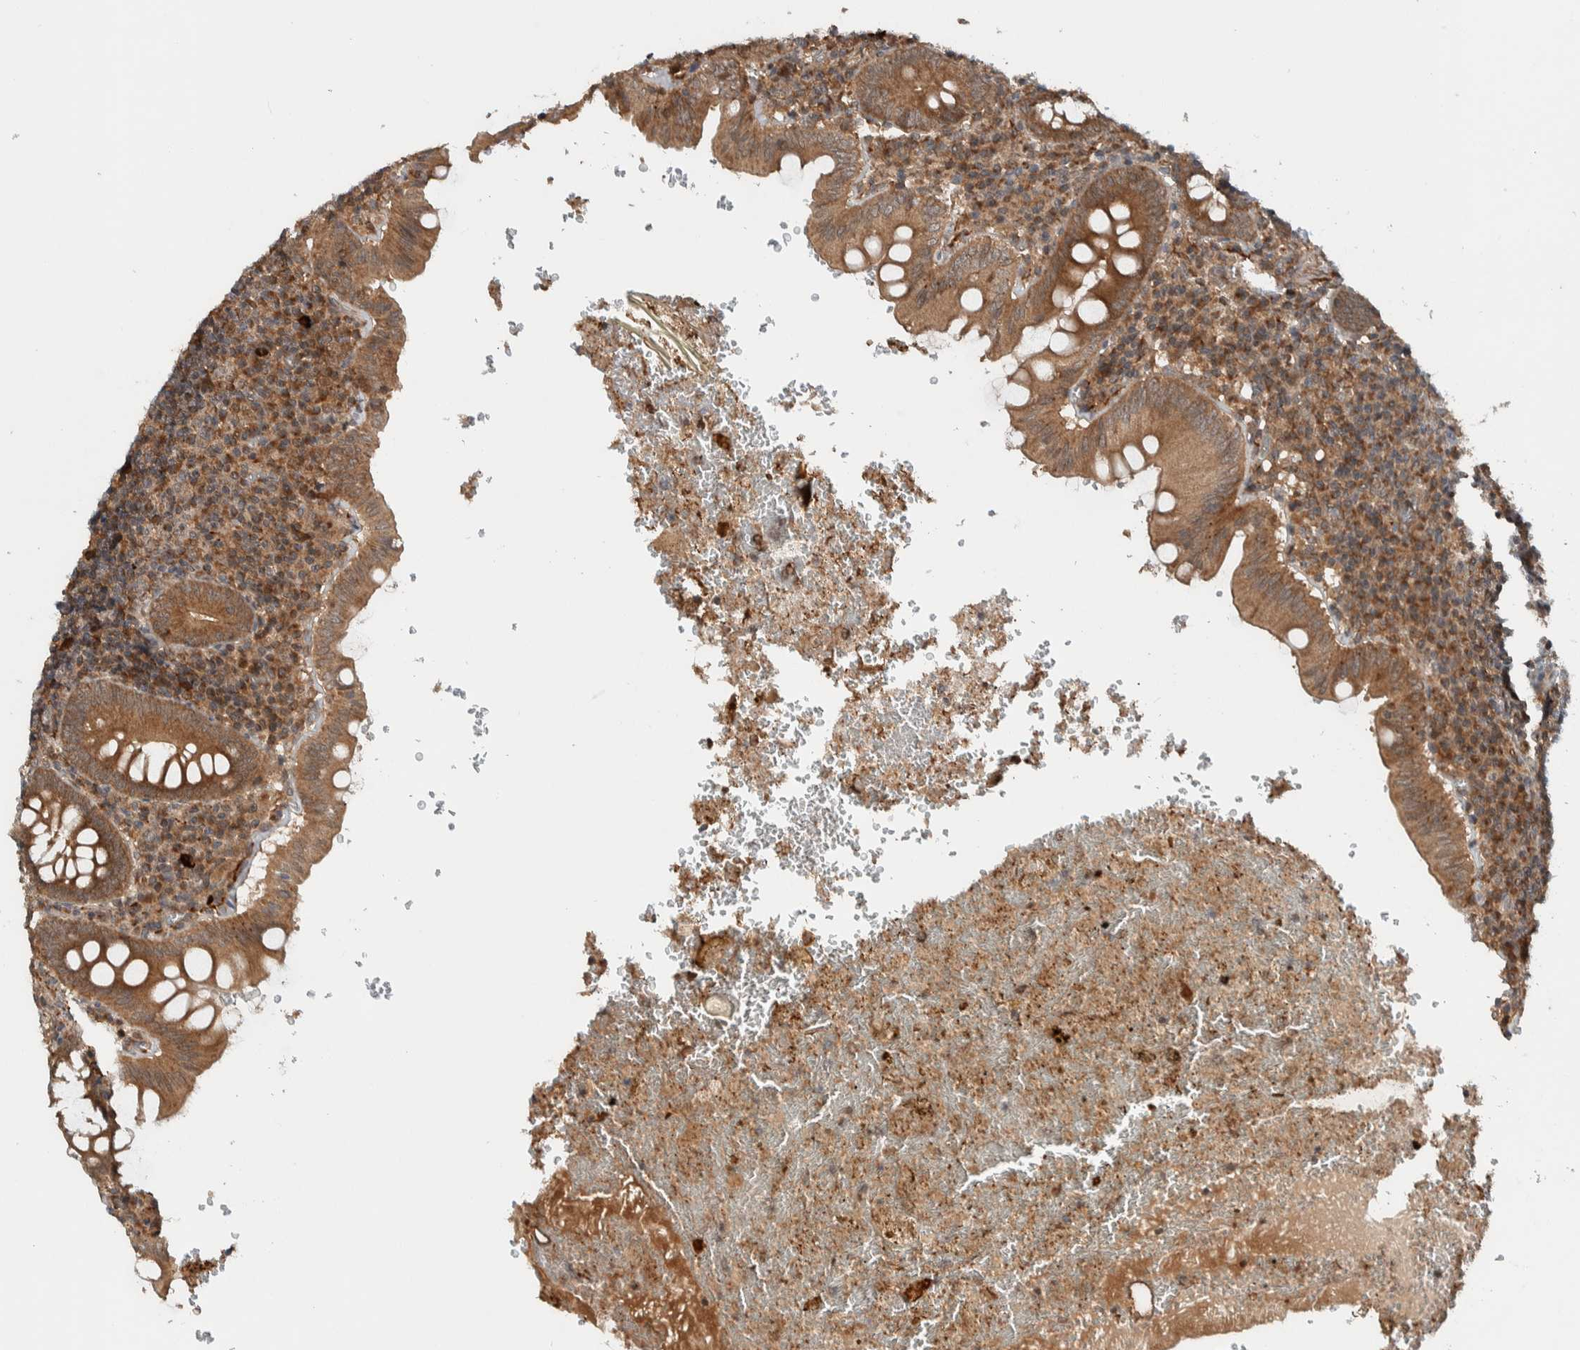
{"staining": {"intensity": "strong", "quantity": ">75%", "location": "cytoplasmic/membranous"}, "tissue": "appendix", "cell_type": "Glandular cells", "image_type": "normal", "snomed": [{"axis": "morphology", "description": "Normal tissue, NOS"}, {"axis": "topography", "description": "Appendix"}], "caption": "Glandular cells exhibit high levels of strong cytoplasmic/membranous positivity in about >75% of cells in unremarkable human appendix. The staining is performed using DAB (3,3'-diaminobenzidine) brown chromogen to label protein expression. The nuclei are counter-stained blue using hematoxylin.", "gene": "KLHL6", "patient": {"sex": "male", "age": 8}}